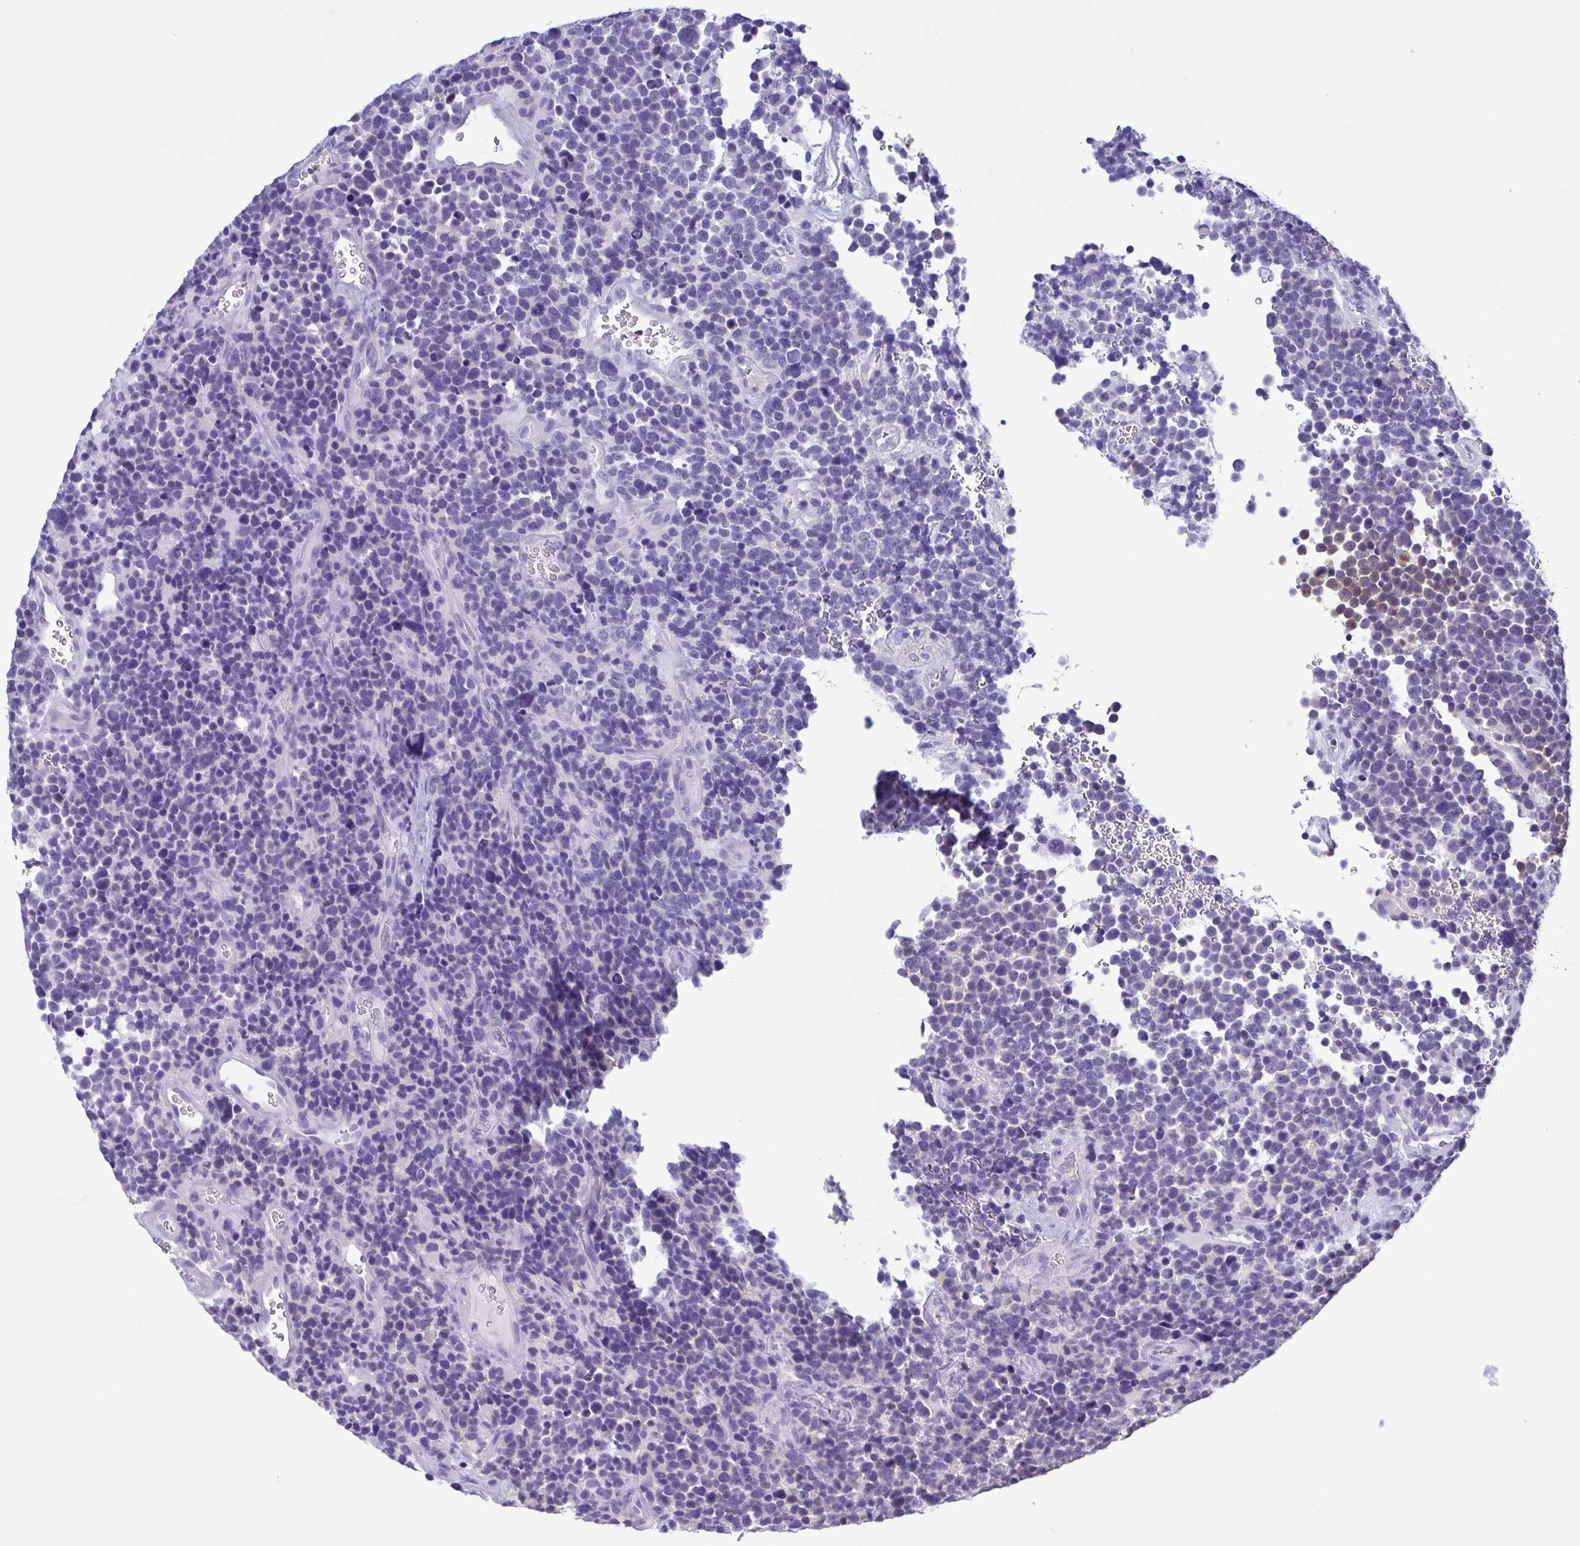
{"staining": {"intensity": "negative", "quantity": "none", "location": "none"}, "tissue": "glioma", "cell_type": "Tumor cells", "image_type": "cancer", "snomed": [{"axis": "morphology", "description": "Glioma, malignant, High grade"}, {"axis": "topography", "description": "Brain"}], "caption": "This is an IHC micrograph of human malignant high-grade glioma. There is no positivity in tumor cells.", "gene": "LDHC", "patient": {"sex": "male", "age": 33}}